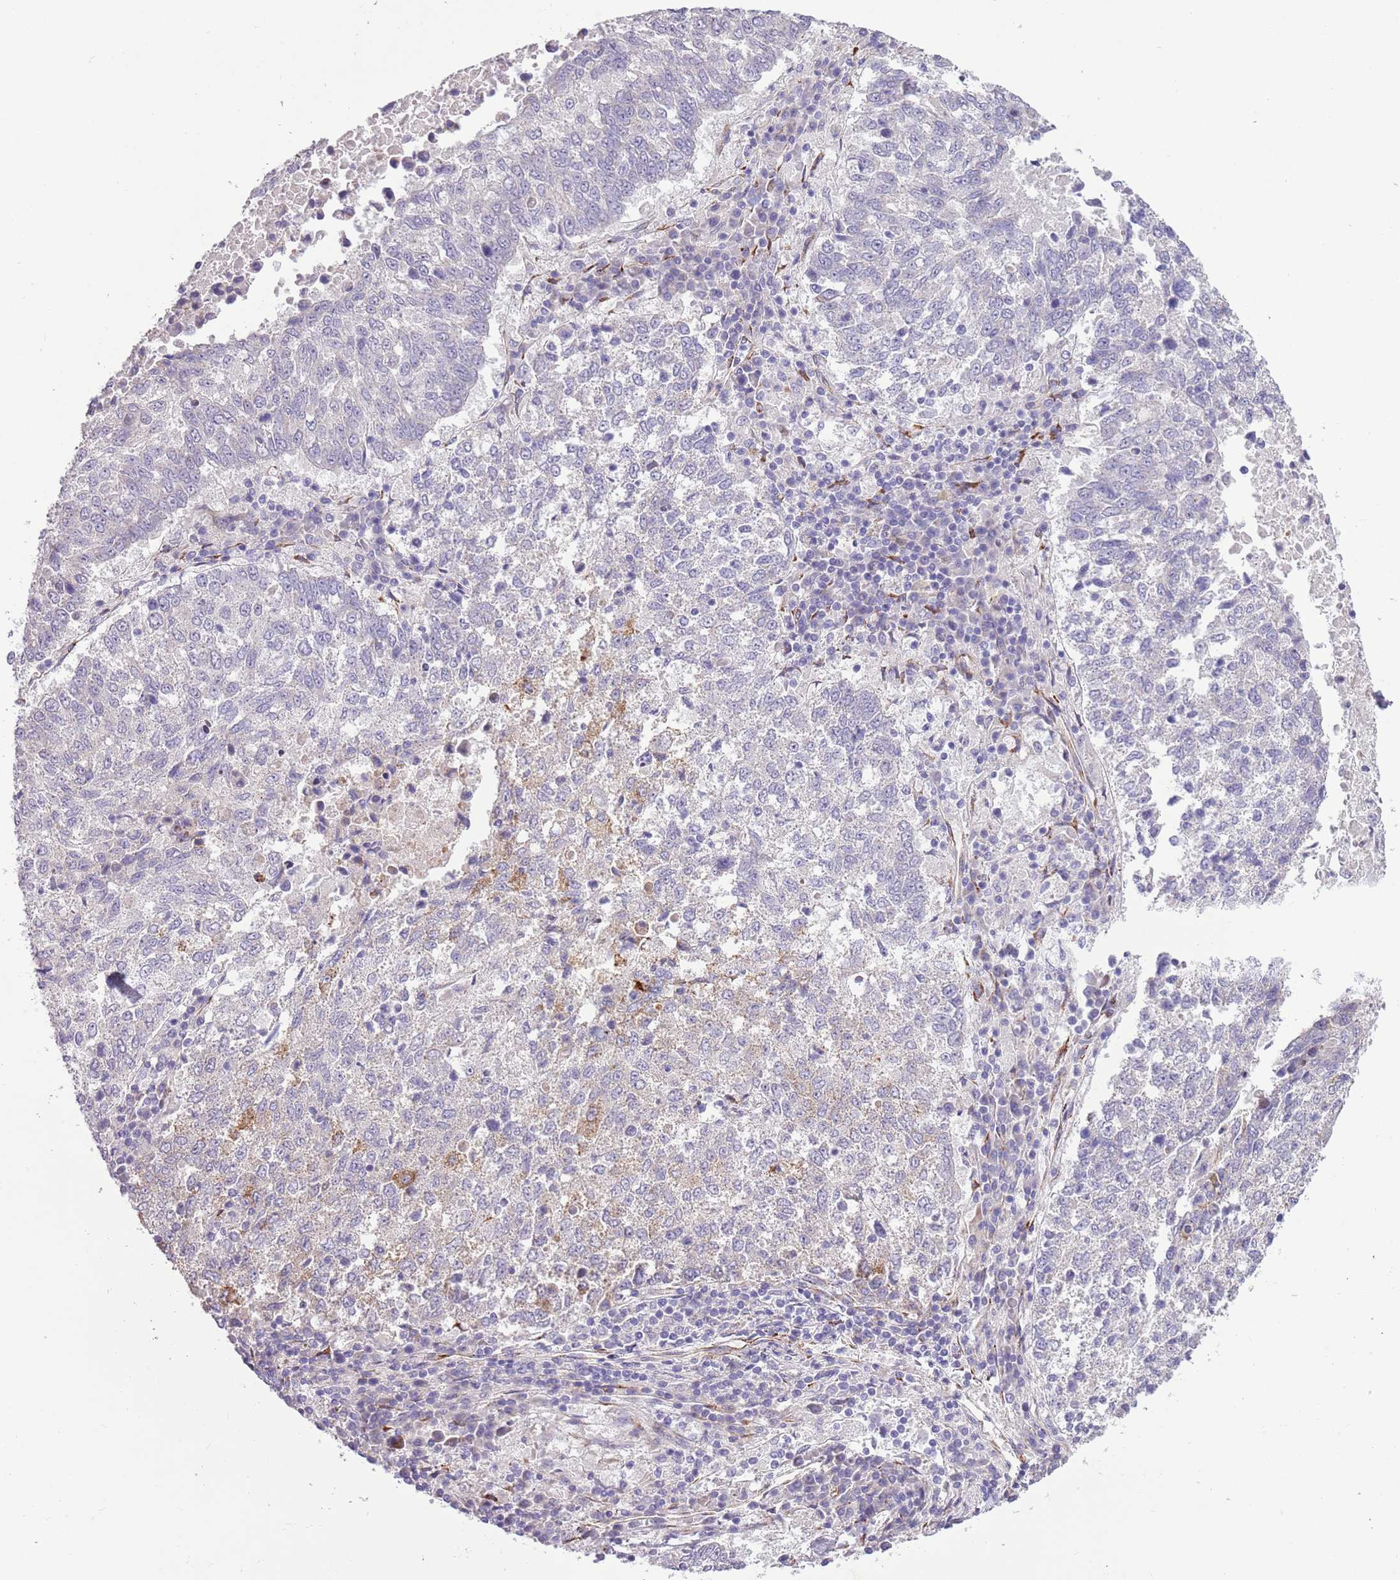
{"staining": {"intensity": "negative", "quantity": "none", "location": "none"}, "tissue": "lung cancer", "cell_type": "Tumor cells", "image_type": "cancer", "snomed": [{"axis": "morphology", "description": "Squamous cell carcinoma, NOS"}, {"axis": "topography", "description": "Lung"}], "caption": "IHC image of neoplastic tissue: human lung cancer stained with DAB (3,3'-diaminobenzidine) demonstrates no significant protein expression in tumor cells. Nuclei are stained in blue.", "gene": "MRPL32", "patient": {"sex": "male", "age": 73}}